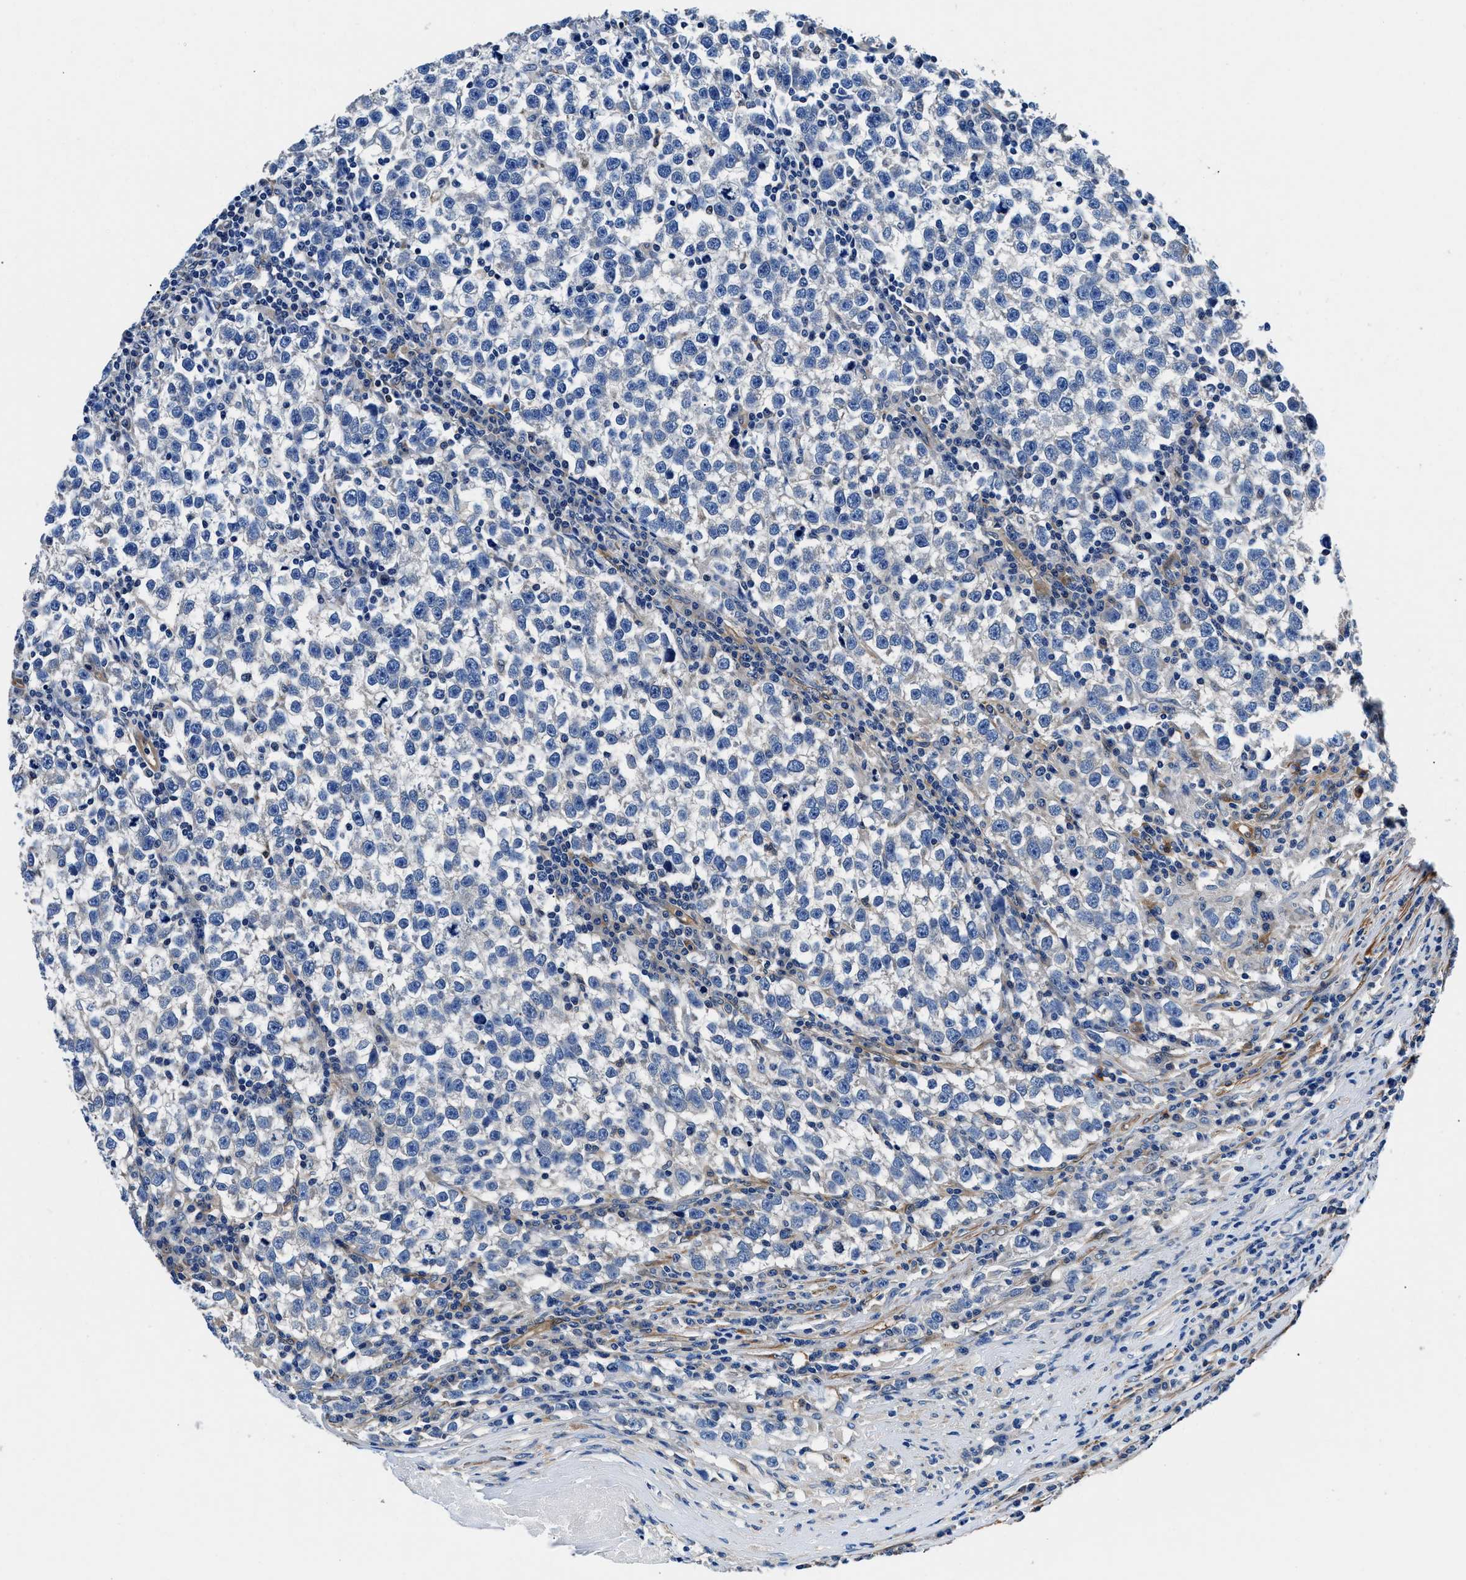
{"staining": {"intensity": "negative", "quantity": "none", "location": "none"}, "tissue": "testis cancer", "cell_type": "Tumor cells", "image_type": "cancer", "snomed": [{"axis": "morphology", "description": "Normal tissue, NOS"}, {"axis": "morphology", "description": "Seminoma, NOS"}, {"axis": "topography", "description": "Testis"}], "caption": "Tumor cells are negative for brown protein staining in testis cancer (seminoma).", "gene": "NEU1", "patient": {"sex": "male", "age": 43}}